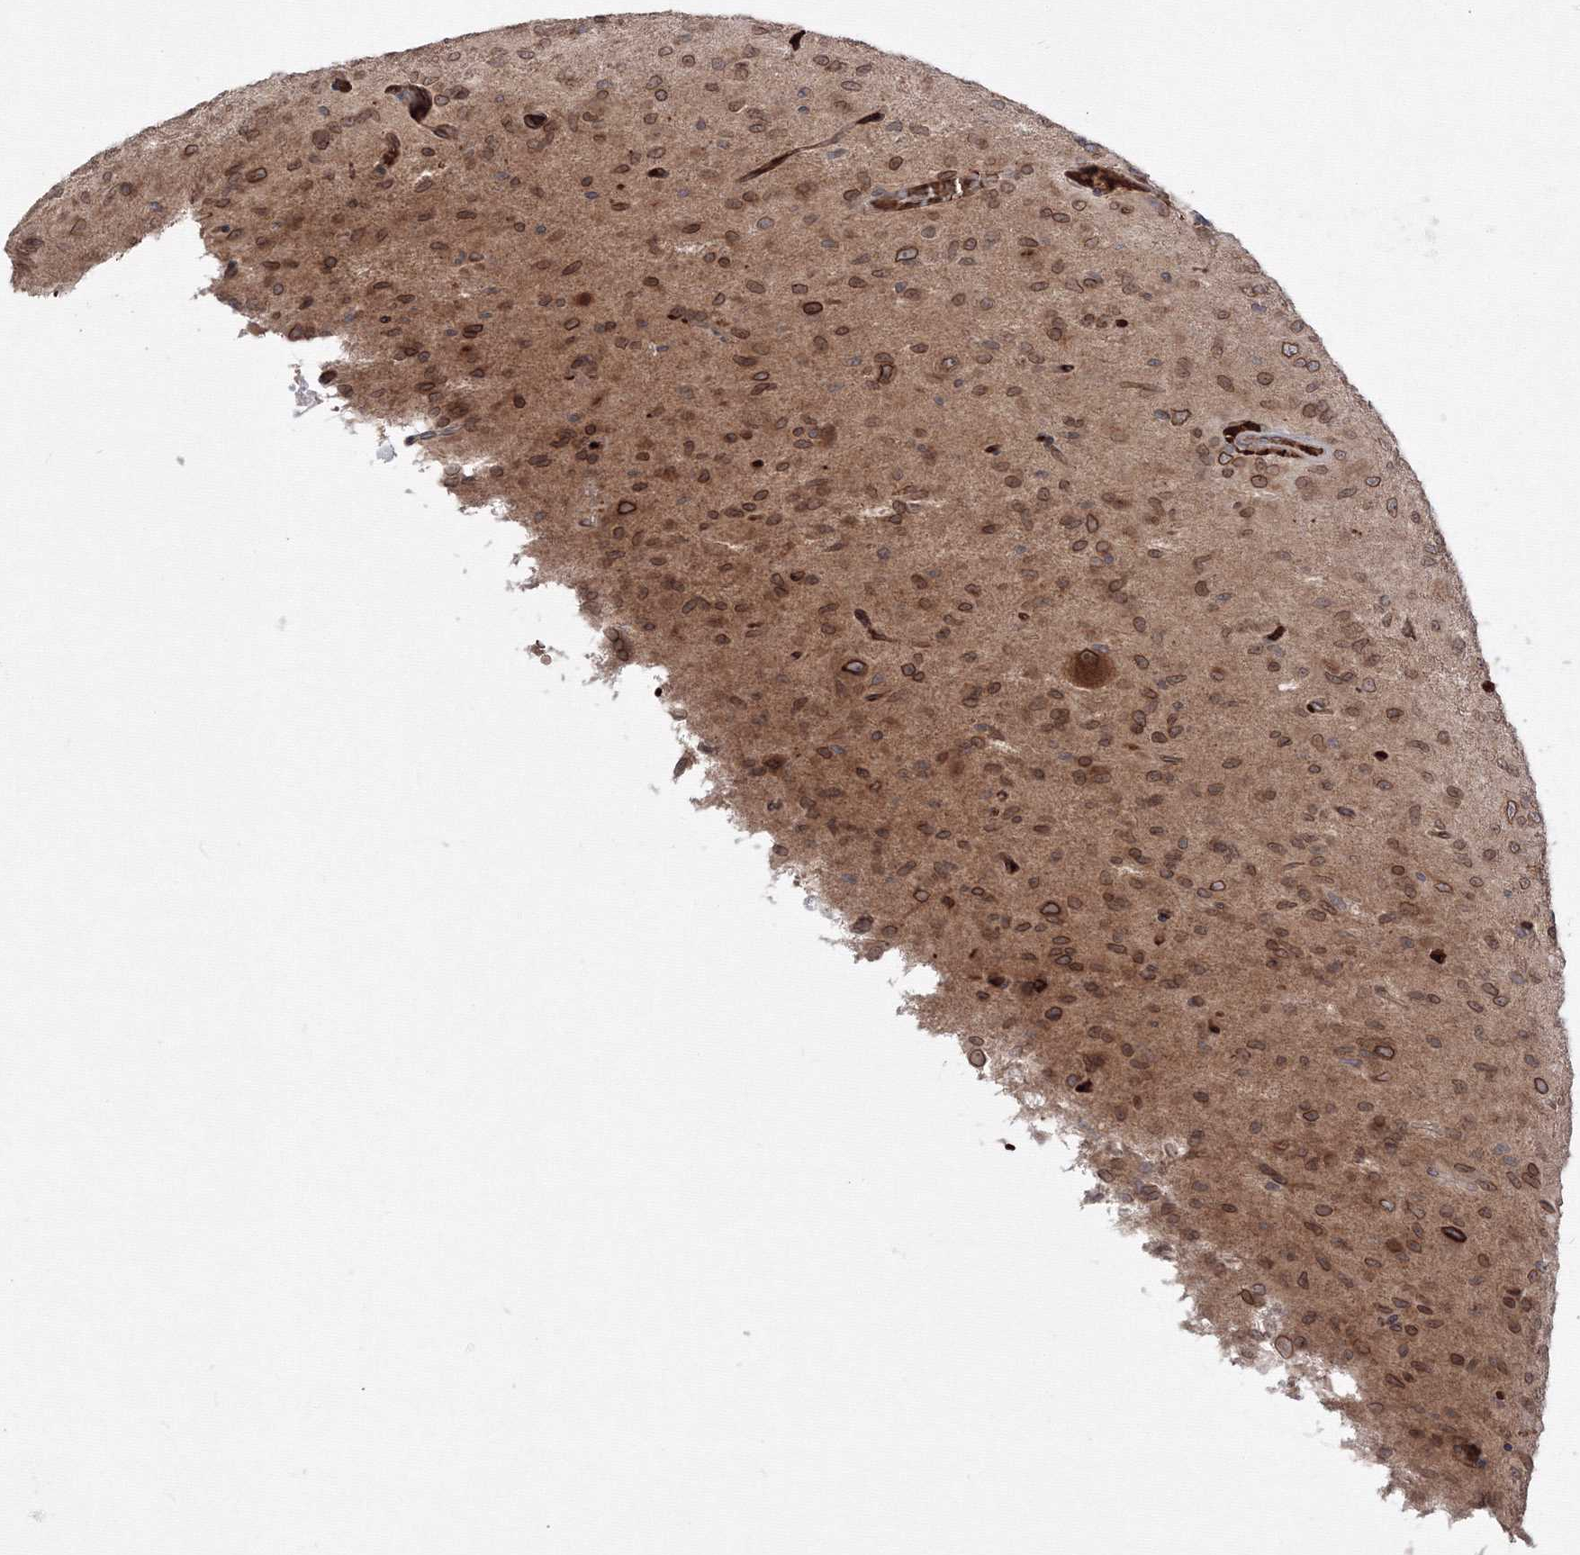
{"staining": {"intensity": "moderate", "quantity": ">75%", "location": "cytoplasmic/membranous,nuclear"}, "tissue": "glioma", "cell_type": "Tumor cells", "image_type": "cancer", "snomed": [{"axis": "morphology", "description": "Glioma, malignant, High grade"}, {"axis": "topography", "description": "Brain"}], "caption": "Malignant glioma (high-grade) stained with DAB immunohistochemistry demonstrates medium levels of moderate cytoplasmic/membranous and nuclear expression in about >75% of tumor cells. Using DAB (brown) and hematoxylin (blue) stains, captured at high magnification using brightfield microscopy.", "gene": "DNAJB2", "patient": {"sex": "female", "age": 59}}